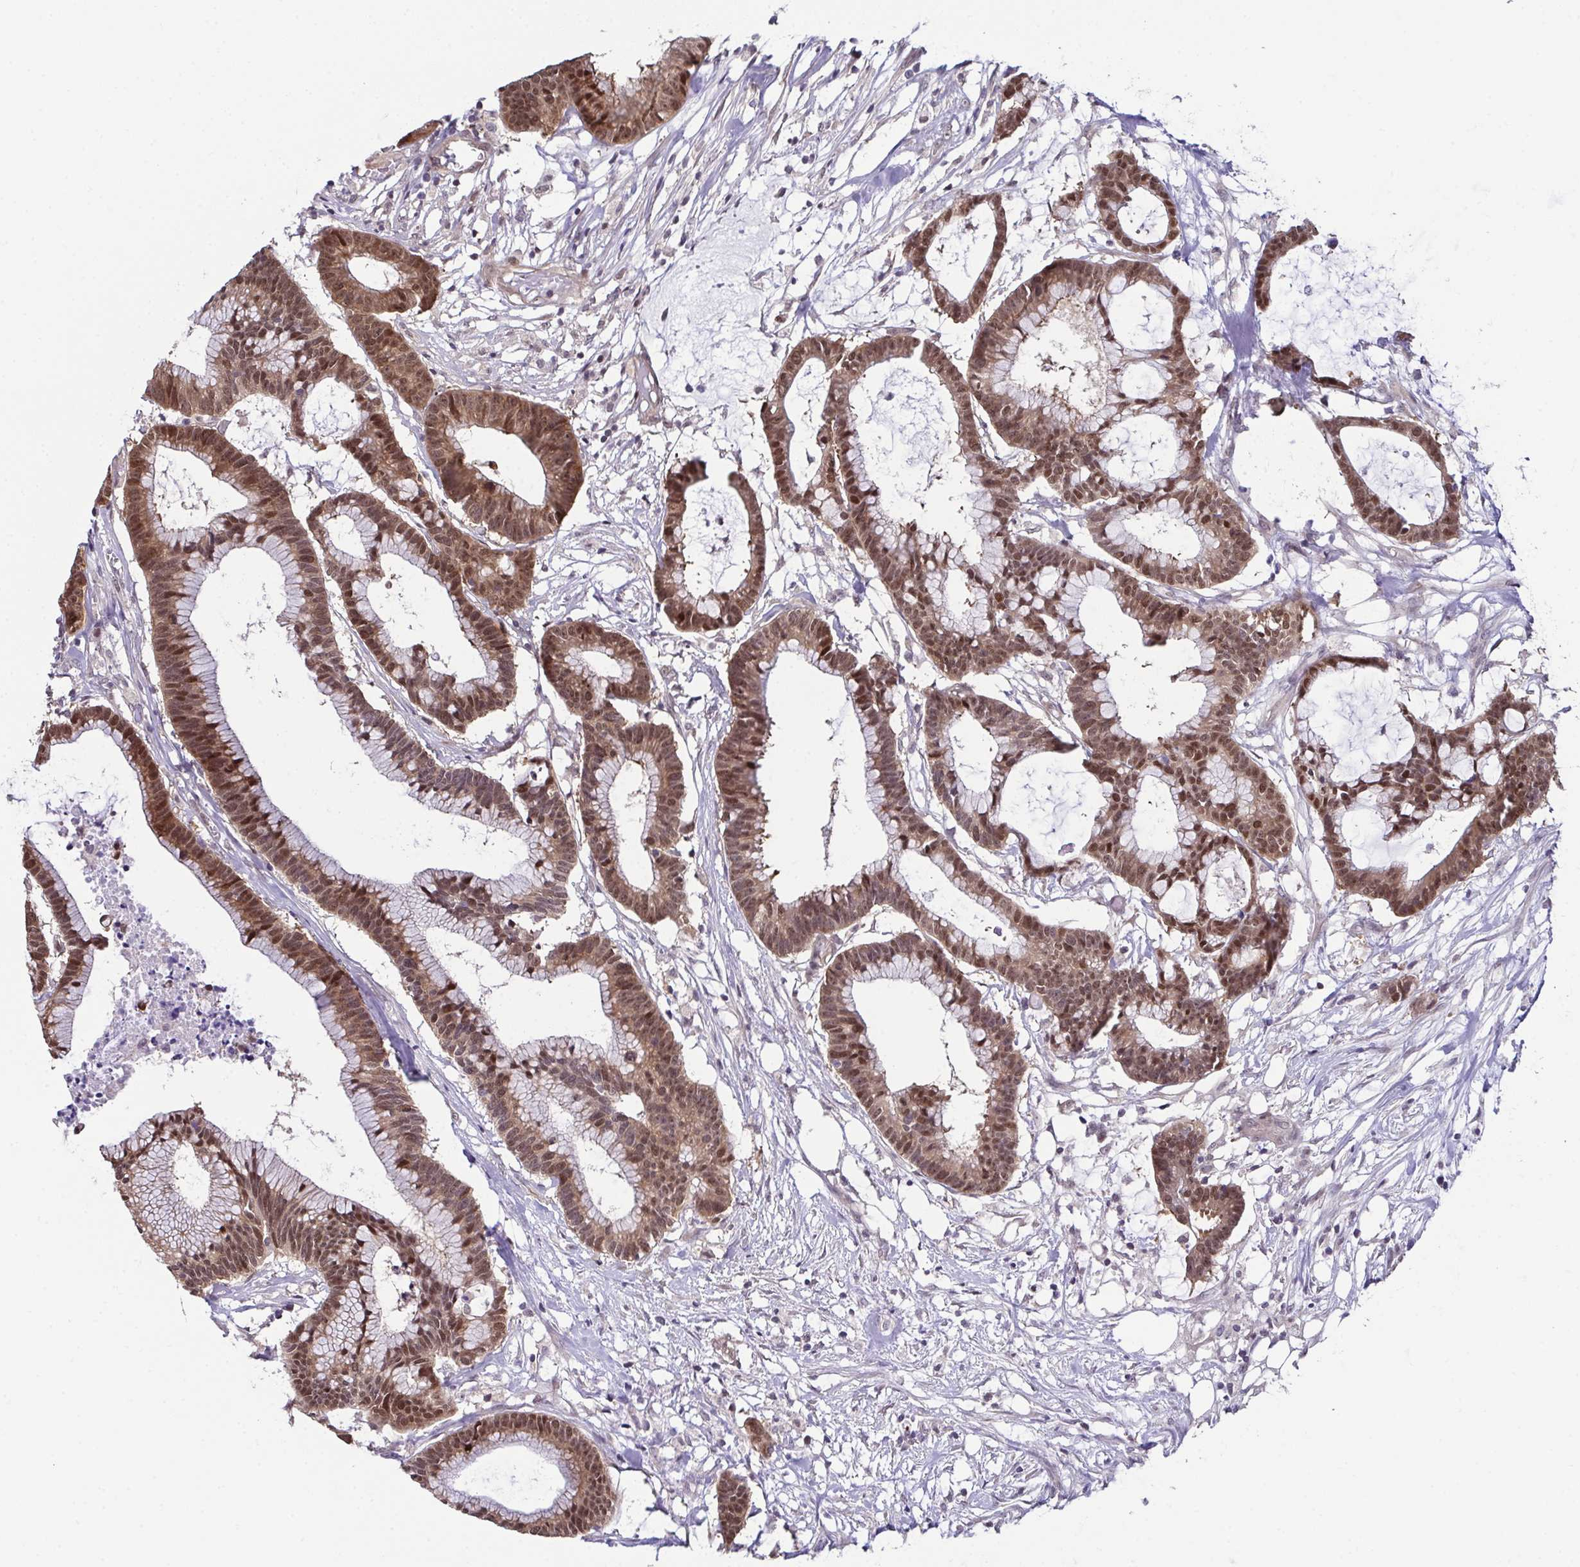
{"staining": {"intensity": "moderate", "quantity": ">75%", "location": "cytoplasmic/membranous,nuclear"}, "tissue": "colorectal cancer", "cell_type": "Tumor cells", "image_type": "cancer", "snomed": [{"axis": "morphology", "description": "Adenocarcinoma, NOS"}, {"axis": "topography", "description": "Colon"}], "caption": "Protein expression analysis of human colorectal cancer (adenocarcinoma) reveals moderate cytoplasmic/membranous and nuclear staining in about >75% of tumor cells.", "gene": "DNAJB1", "patient": {"sex": "female", "age": 78}}